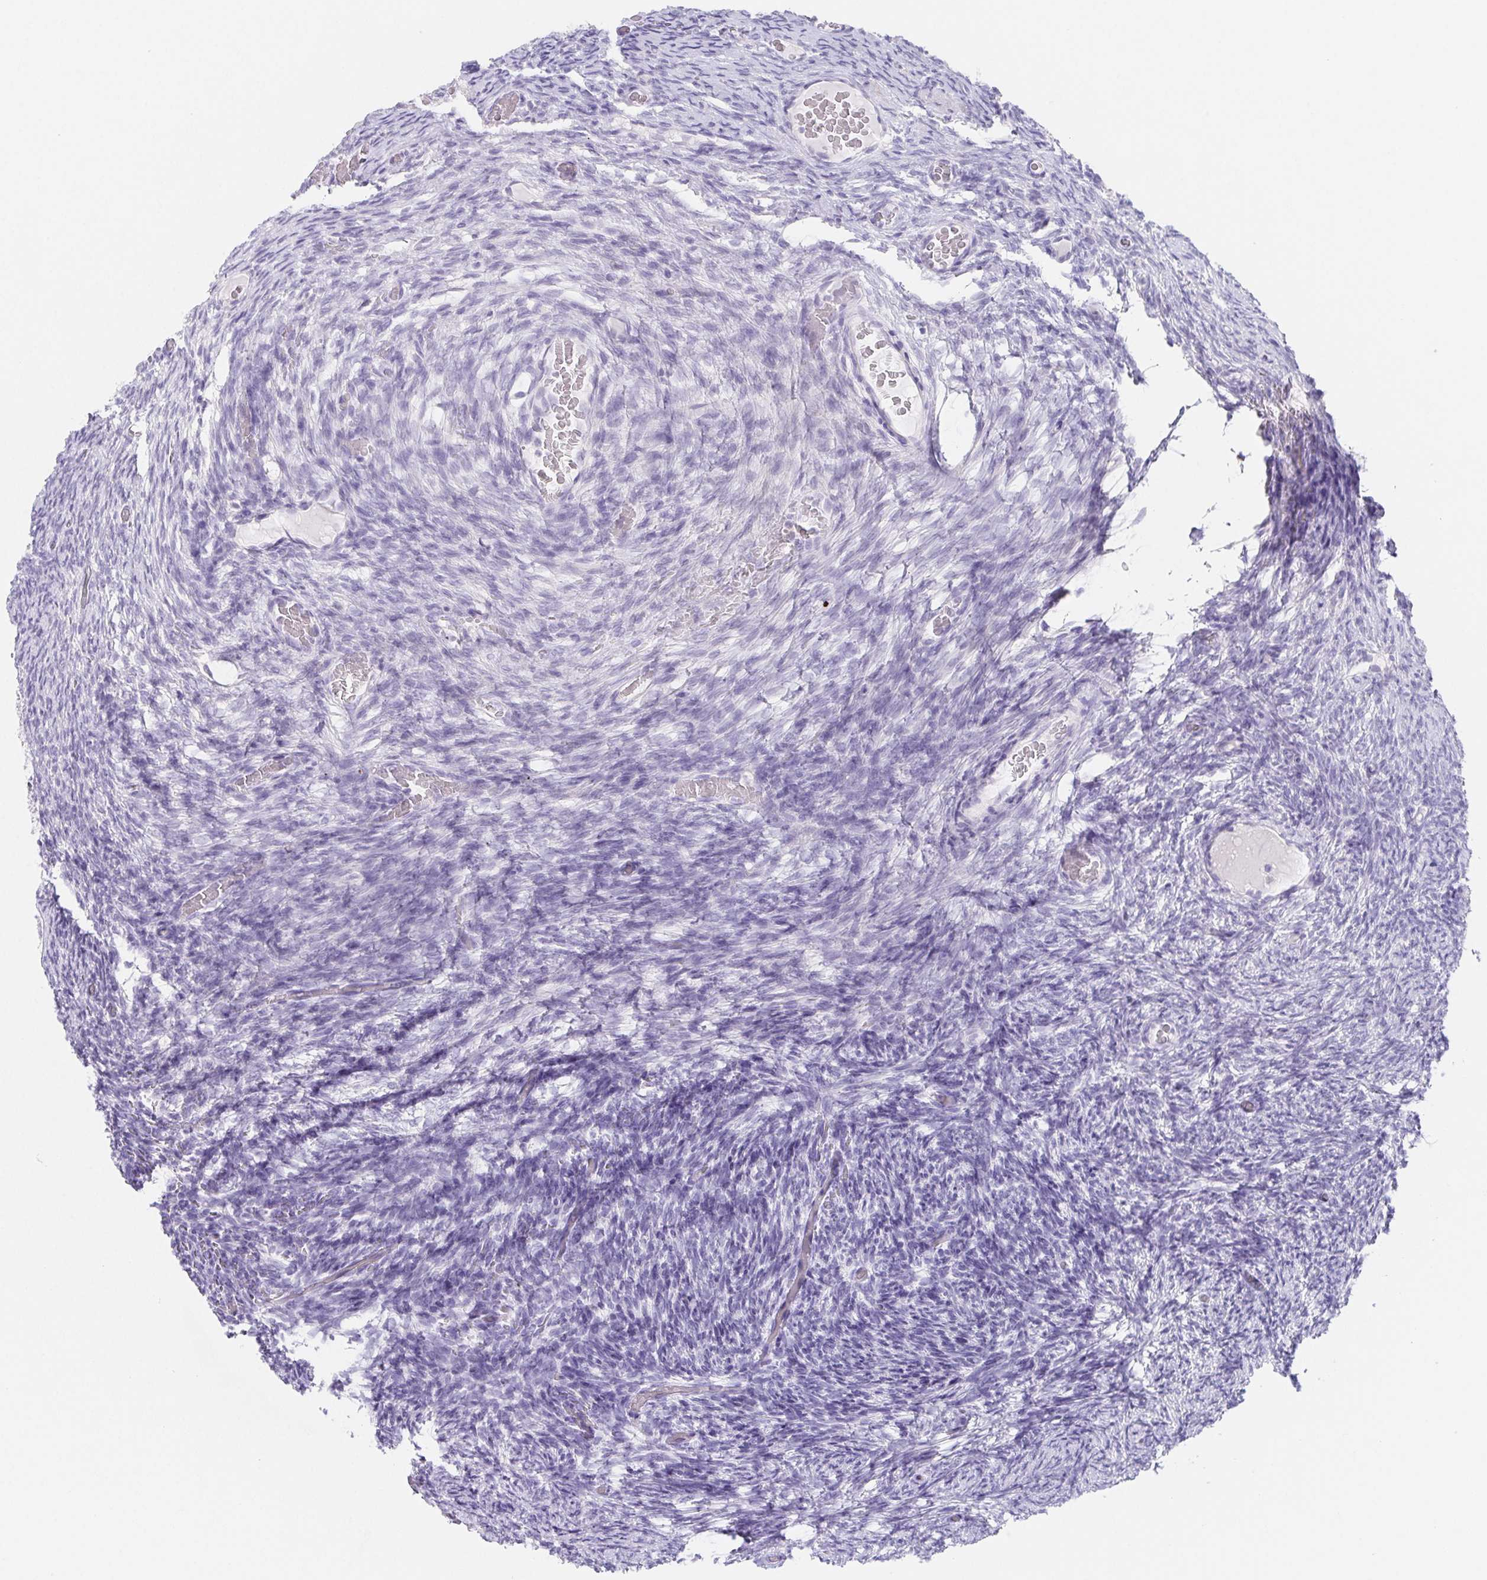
{"staining": {"intensity": "negative", "quantity": "none", "location": "none"}, "tissue": "ovary", "cell_type": "Ovarian stroma cells", "image_type": "normal", "snomed": [{"axis": "morphology", "description": "Normal tissue, NOS"}, {"axis": "topography", "description": "Ovary"}], "caption": "The photomicrograph reveals no staining of ovarian stroma cells in normal ovary. The staining is performed using DAB (3,3'-diaminobenzidine) brown chromogen with nuclei counter-stained in using hematoxylin.", "gene": "HDGFL1", "patient": {"sex": "female", "age": 34}}